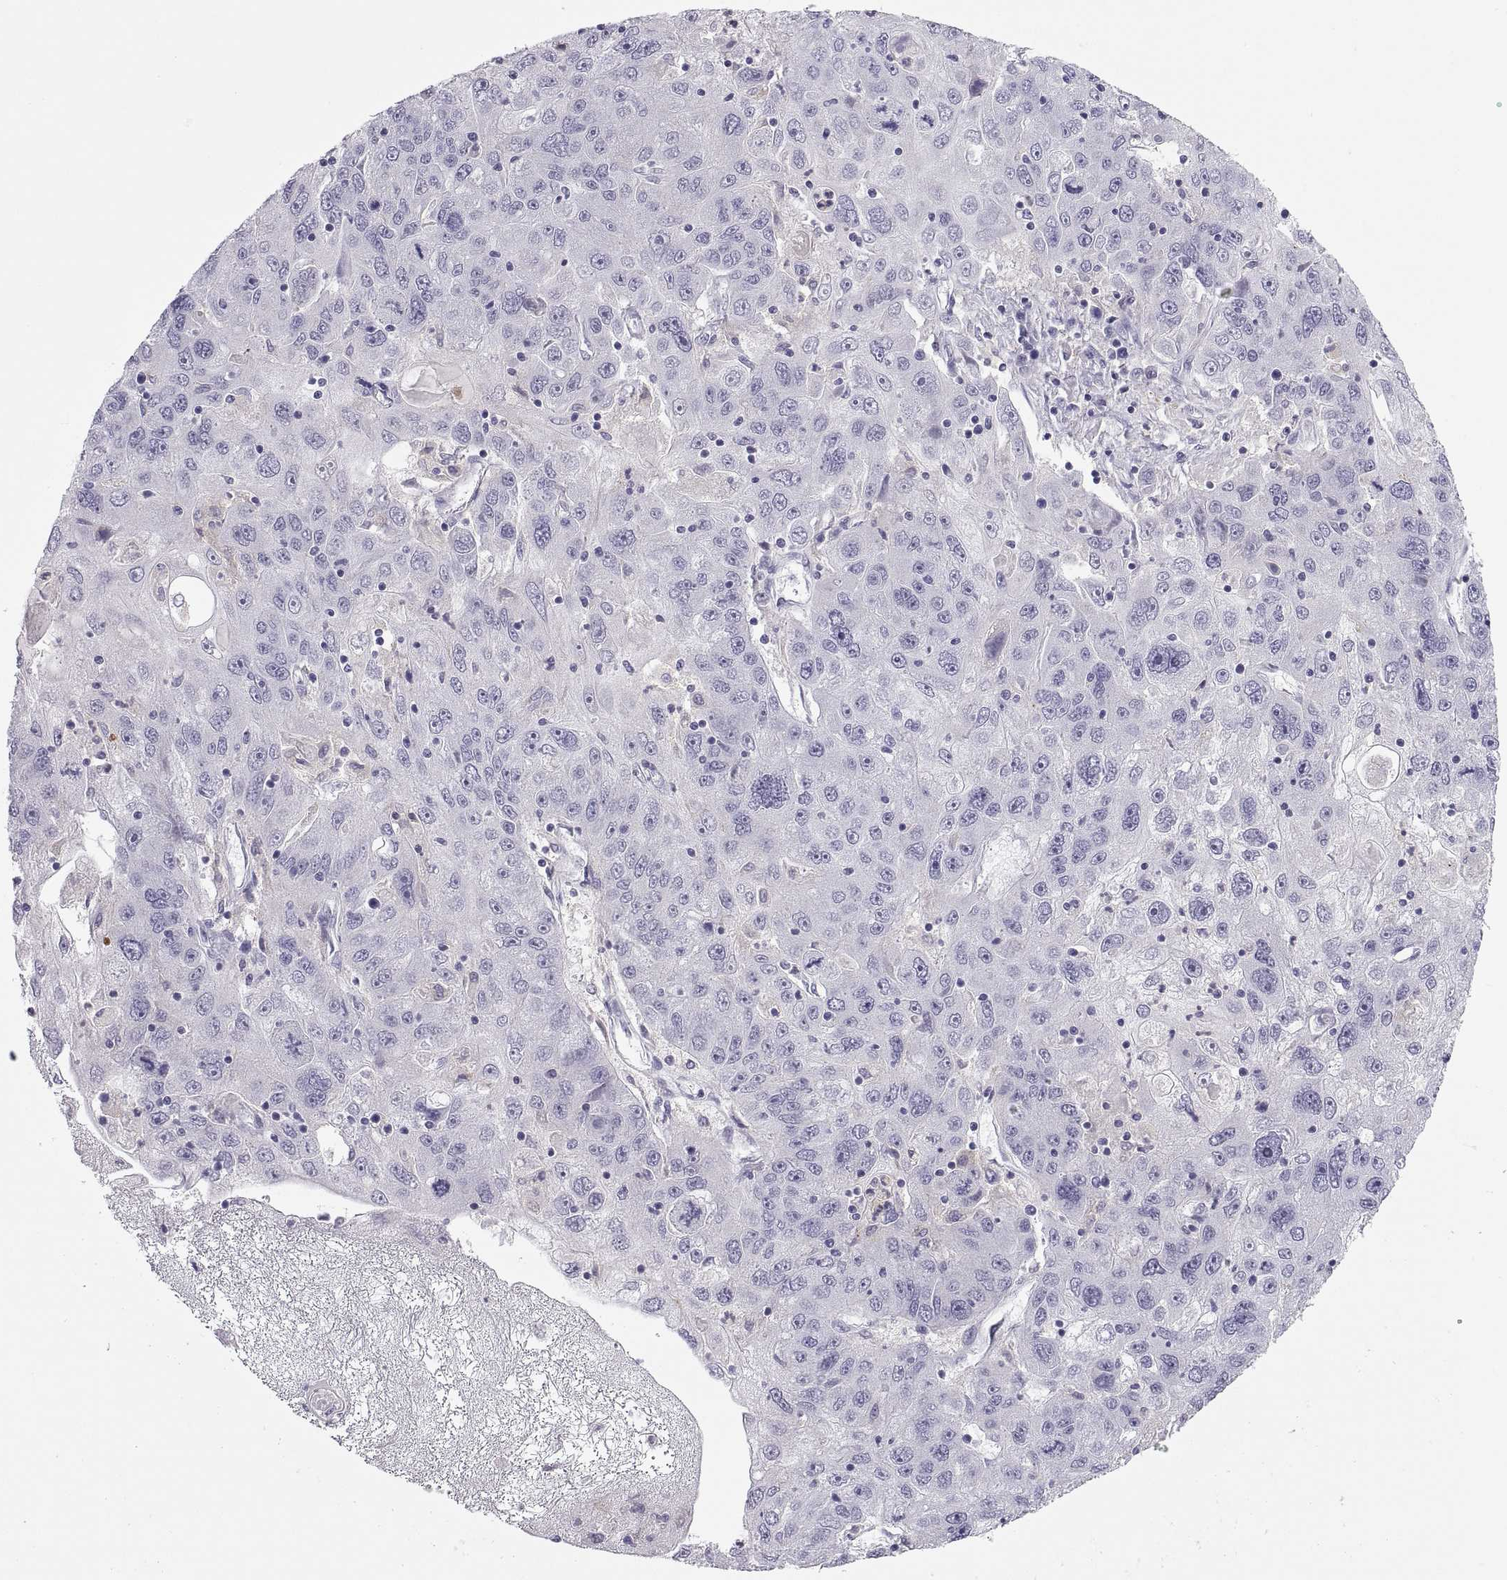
{"staining": {"intensity": "negative", "quantity": "none", "location": "none"}, "tissue": "stomach cancer", "cell_type": "Tumor cells", "image_type": "cancer", "snomed": [{"axis": "morphology", "description": "Adenocarcinoma, NOS"}, {"axis": "topography", "description": "Stomach"}], "caption": "Stomach cancer was stained to show a protein in brown. There is no significant staining in tumor cells.", "gene": "RGS19", "patient": {"sex": "male", "age": 56}}